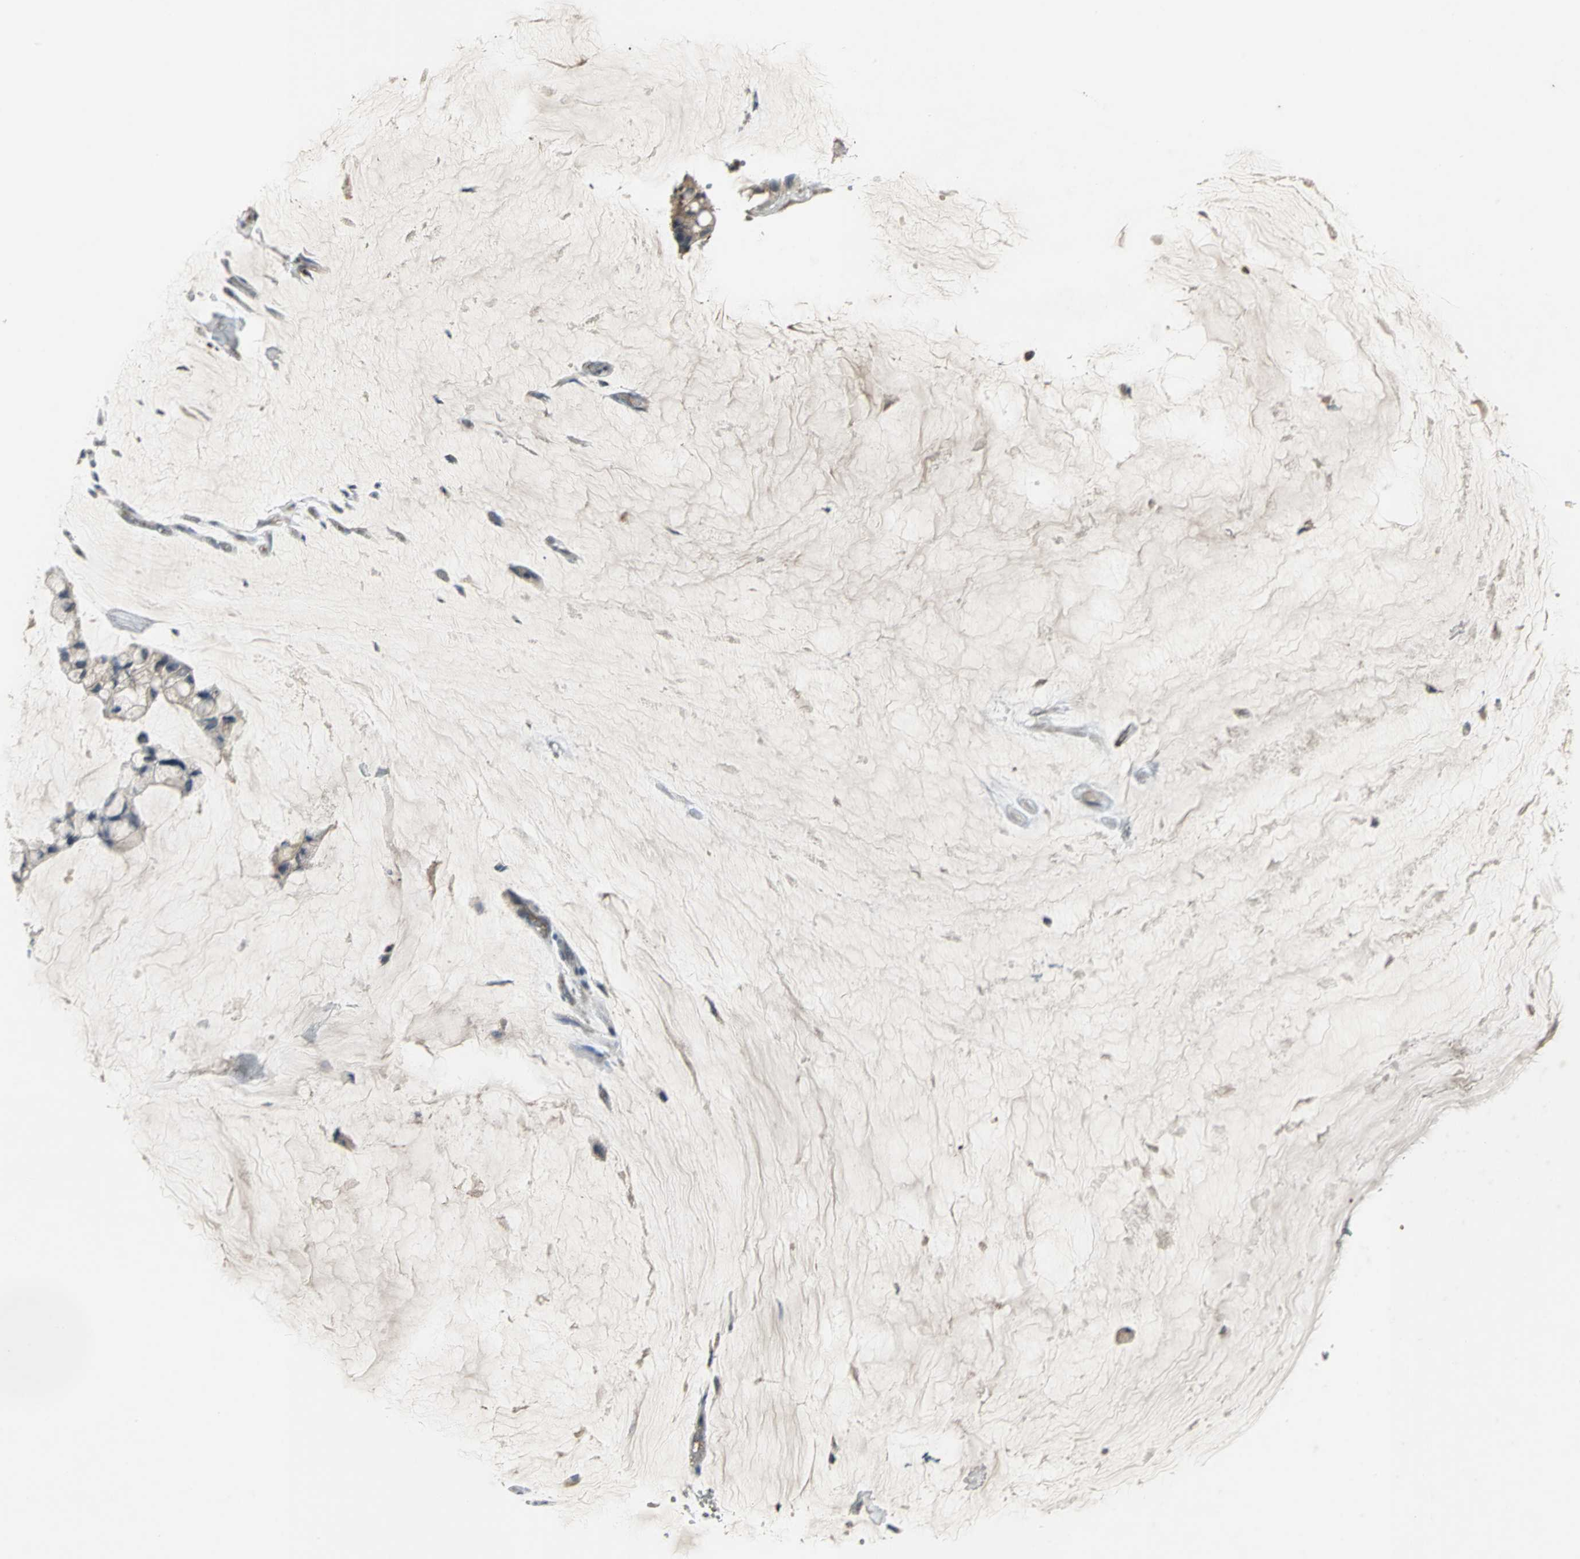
{"staining": {"intensity": "weak", "quantity": ">75%", "location": "cytoplasmic/membranous"}, "tissue": "ovarian cancer", "cell_type": "Tumor cells", "image_type": "cancer", "snomed": [{"axis": "morphology", "description": "Cystadenocarcinoma, mucinous, NOS"}, {"axis": "topography", "description": "Ovary"}], "caption": "Protein positivity by IHC shows weak cytoplasmic/membranous positivity in about >75% of tumor cells in ovarian cancer (mucinous cystadenocarcinoma).", "gene": "KEAP1", "patient": {"sex": "female", "age": 39}}